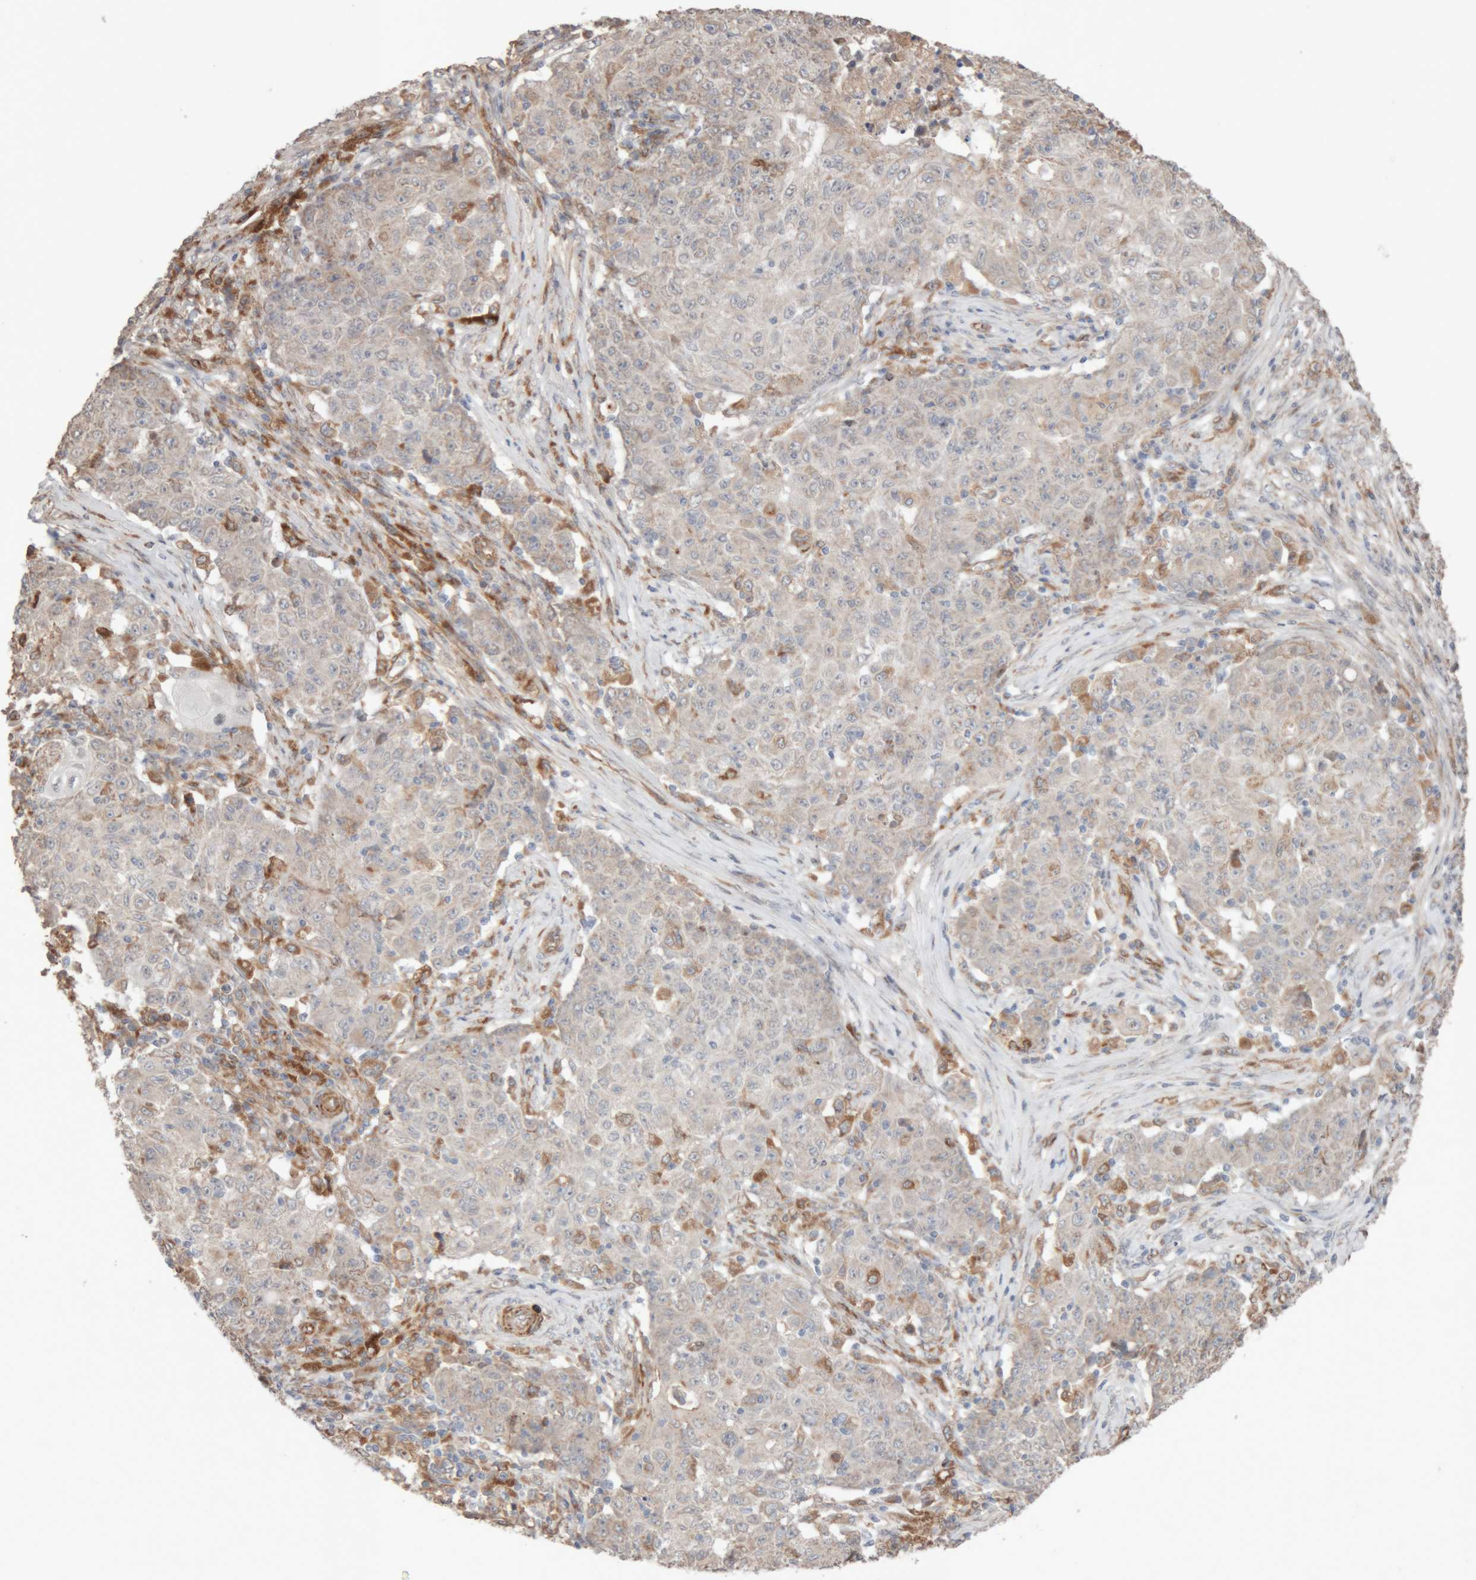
{"staining": {"intensity": "weak", "quantity": "<25%", "location": "cytoplasmic/membranous"}, "tissue": "ovarian cancer", "cell_type": "Tumor cells", "image_type": "cancer", "snomed": [{"axis": "morphology", "description": "Carcinoma, endometroid"}, {"axis": "topography", "description": "Ovary"}], "caption": "Tumor cells are negative for protein expression in human ovarian cancer. The staining is performed using DAB brown chromogen with nuclei counter-stained in using hematoxylin.", "gene": "RAB32", "patient": {"sex": "female", "age": 42}}